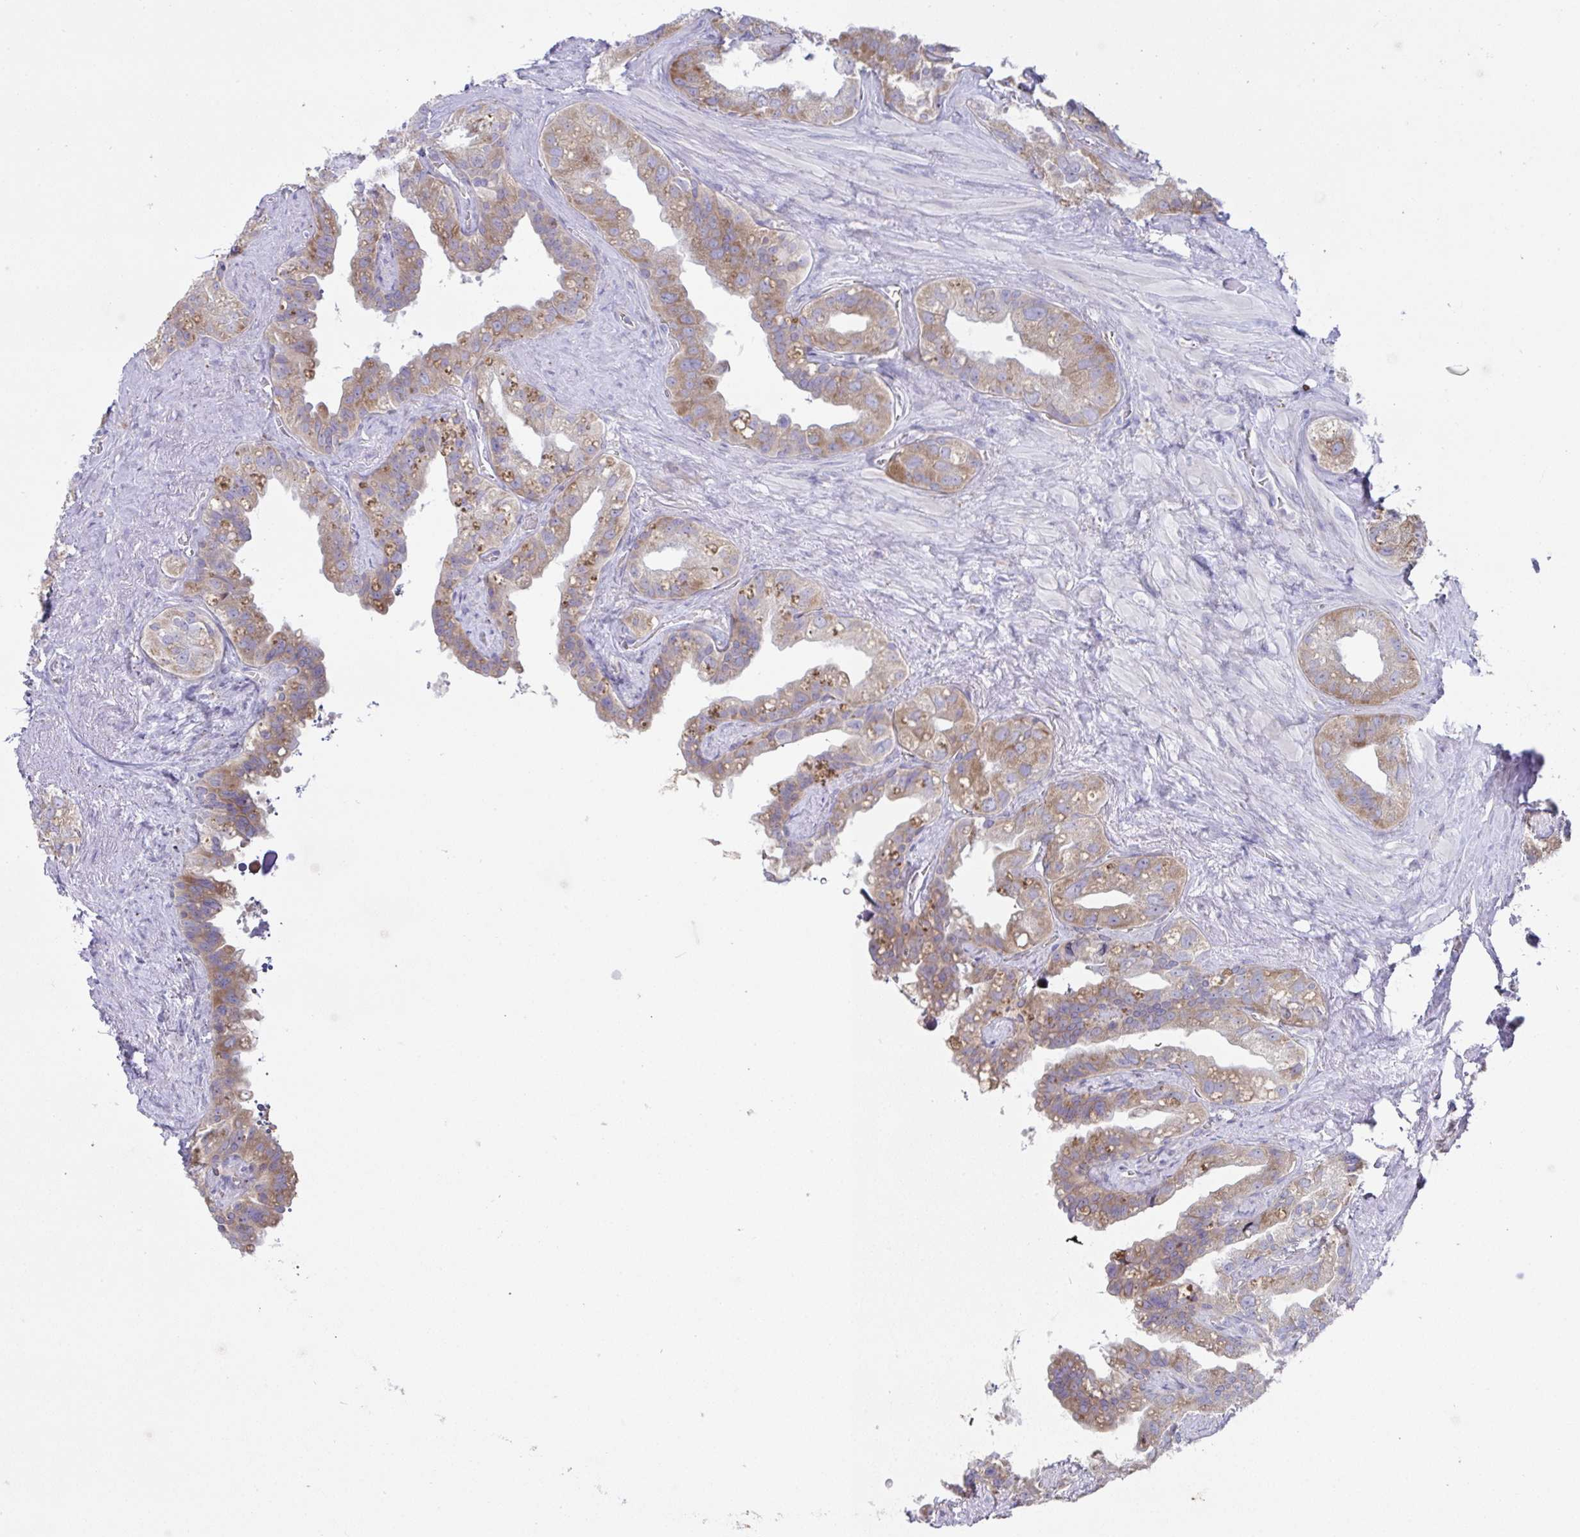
{"staining": {"intensity": "moderate", "quantity": ">75%", "location": "cytoplasmic/membranous"}, "tissue": "seminal vesicle", "cell_type": "Glandular cells", "image_type": "normal", "snomed": [{"axis": "morphology", "description": "Normal tissue, NOS"}, {"axis": "topography", "description": "Seminal veicle"}, {"axis": "topography", "description": "Peripheral nerve tissue"}], "caption": "Protein analysis of unremarkable seminal vesicle reveals moderate cytoplasmic/membranous staining in about >75% of glandular cells. (brown staining indicates protein expression, while blue staining denotes nuclei).", "gene": "FAU", "patient": {"sex": "male", "age": 76}}